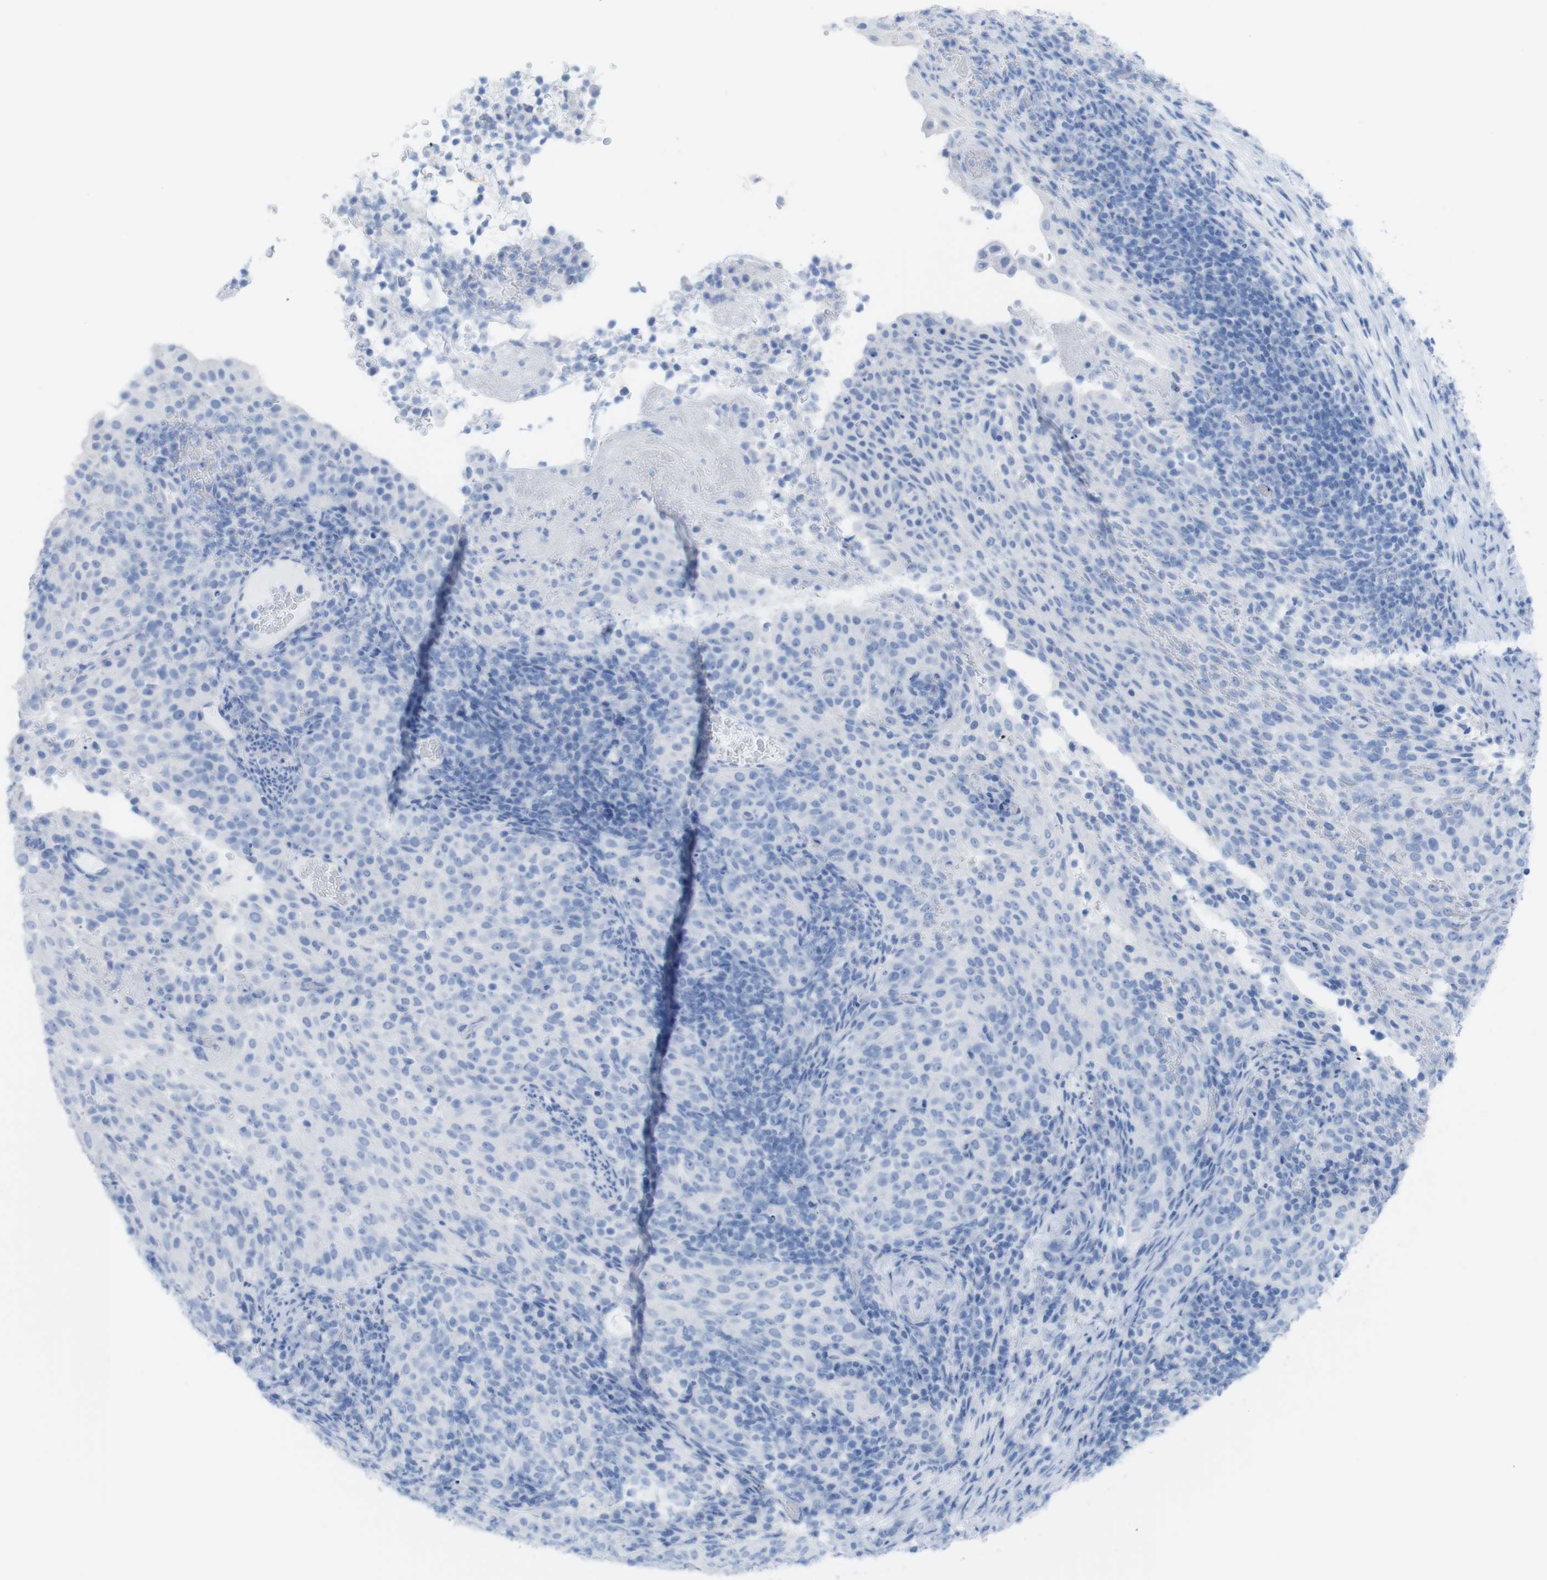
{"staining": {"intensity": "negative", "quantity": "none", "location": "none"}, "tissue": "cervical cancer", "cell_type": "Tumor cells", "image_type": "cancer", "snomed": [{"axis": "morphology", "description": "Squamous cell carcinoma, NOS"}, {"axis": "topography", "description": "Cervix"}], "caption": "This micrograph is of cervical cancer (squamous cell carcinoma) stained with IHC to label a protein in brown with the nuclei are counter-stained blue. There is no positivity in tumor cells. (Immunohistochemistry (ihc), brightfield microscopy, high magnification).", "gene": "MYH7", "patient": {"sex": "female", "age": 51}}